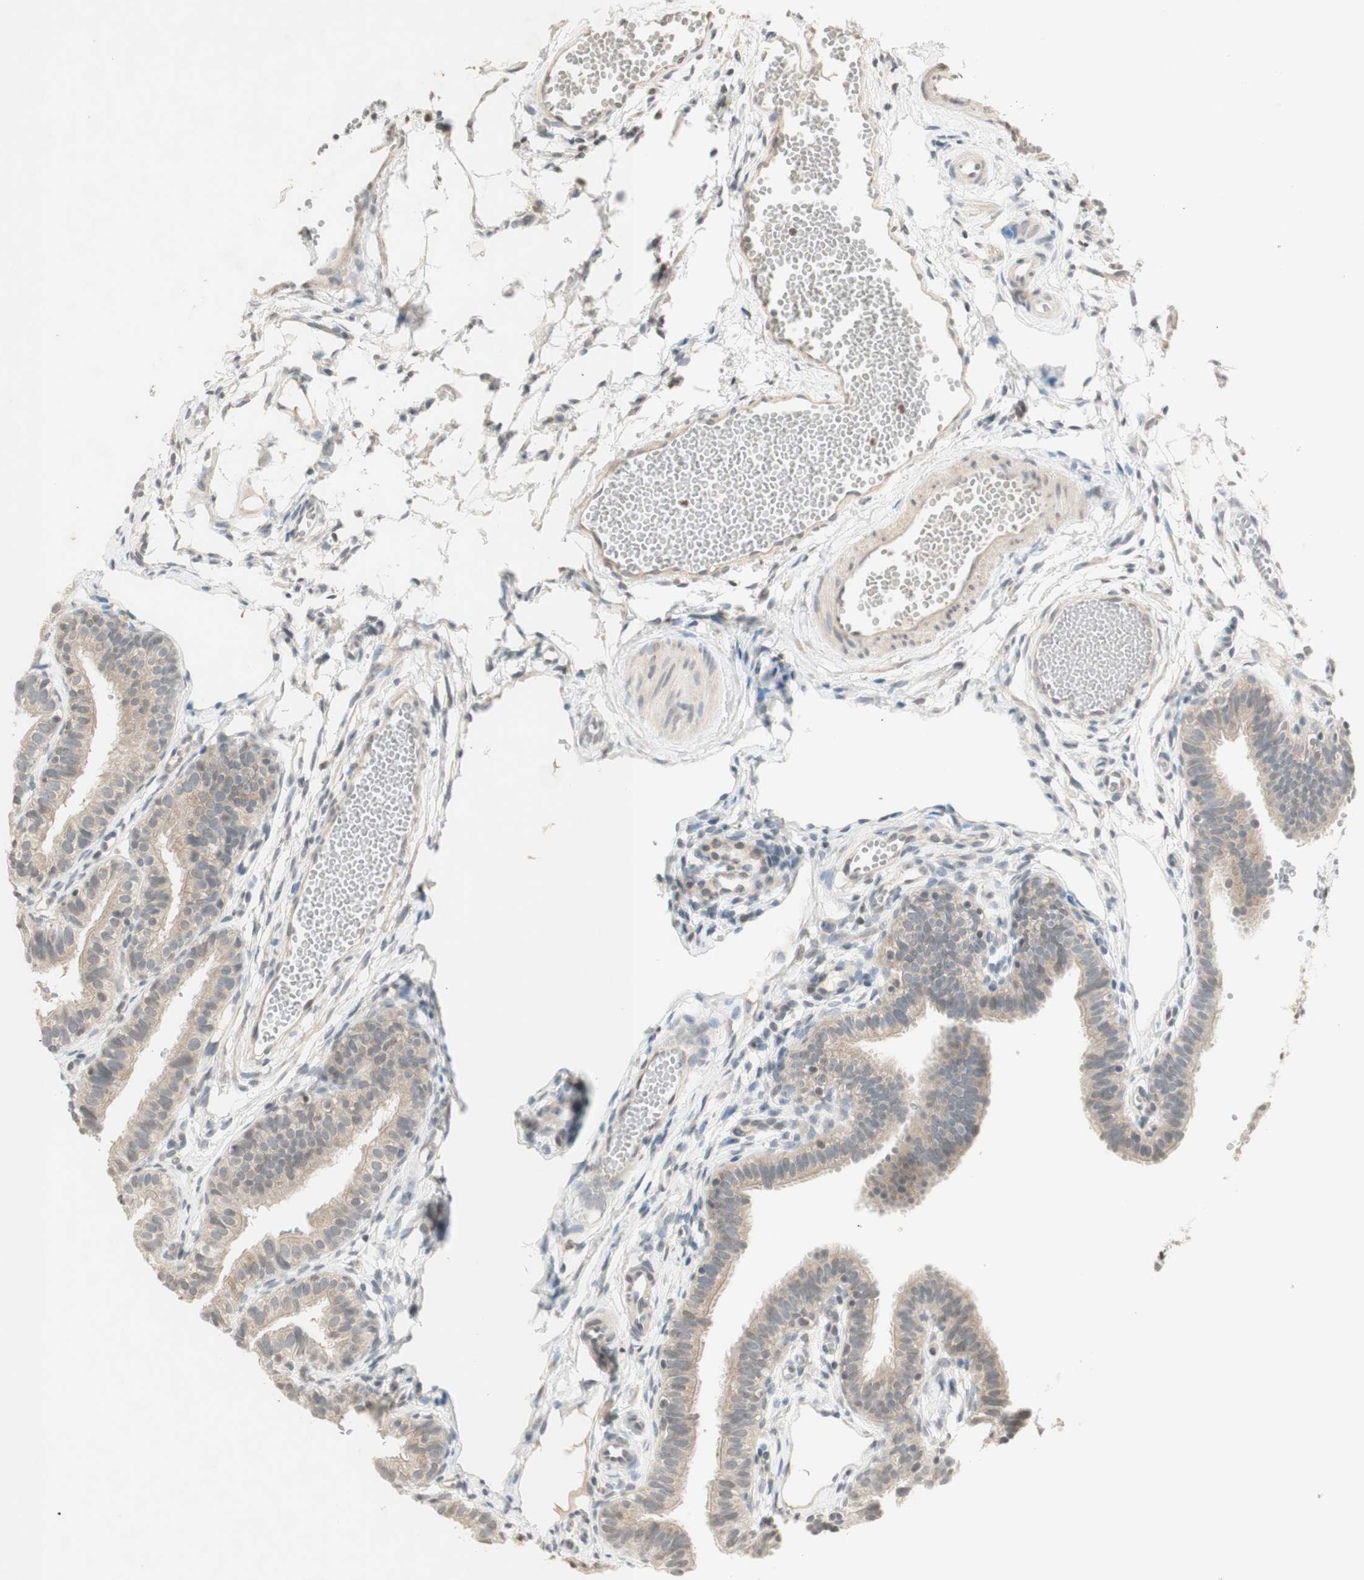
{"staining": {"intensity": "weak", "quantity": ">75%", "location": "cytoplasmic/membranous"}, "tissue": "fallopian tube", "cell_type": "Glandular cells", "image_type": "normal", "snomed": [{"axis": "morphology", "description": "Normal tissue, NOS"}, {"axis": "topography", "description": "Fallopian tube"}, {"axis": "topography", "description": "Placenta"}], "caption": "IHC micrograph of unremarkable fallopian tube stained for a protein (brown), which demonstrates low levels of weak cytoplasmic/membranous expression in about >75% of glandular cells.", "gene": "GLI1", "patient": {"sex": "female", "age": 34}}